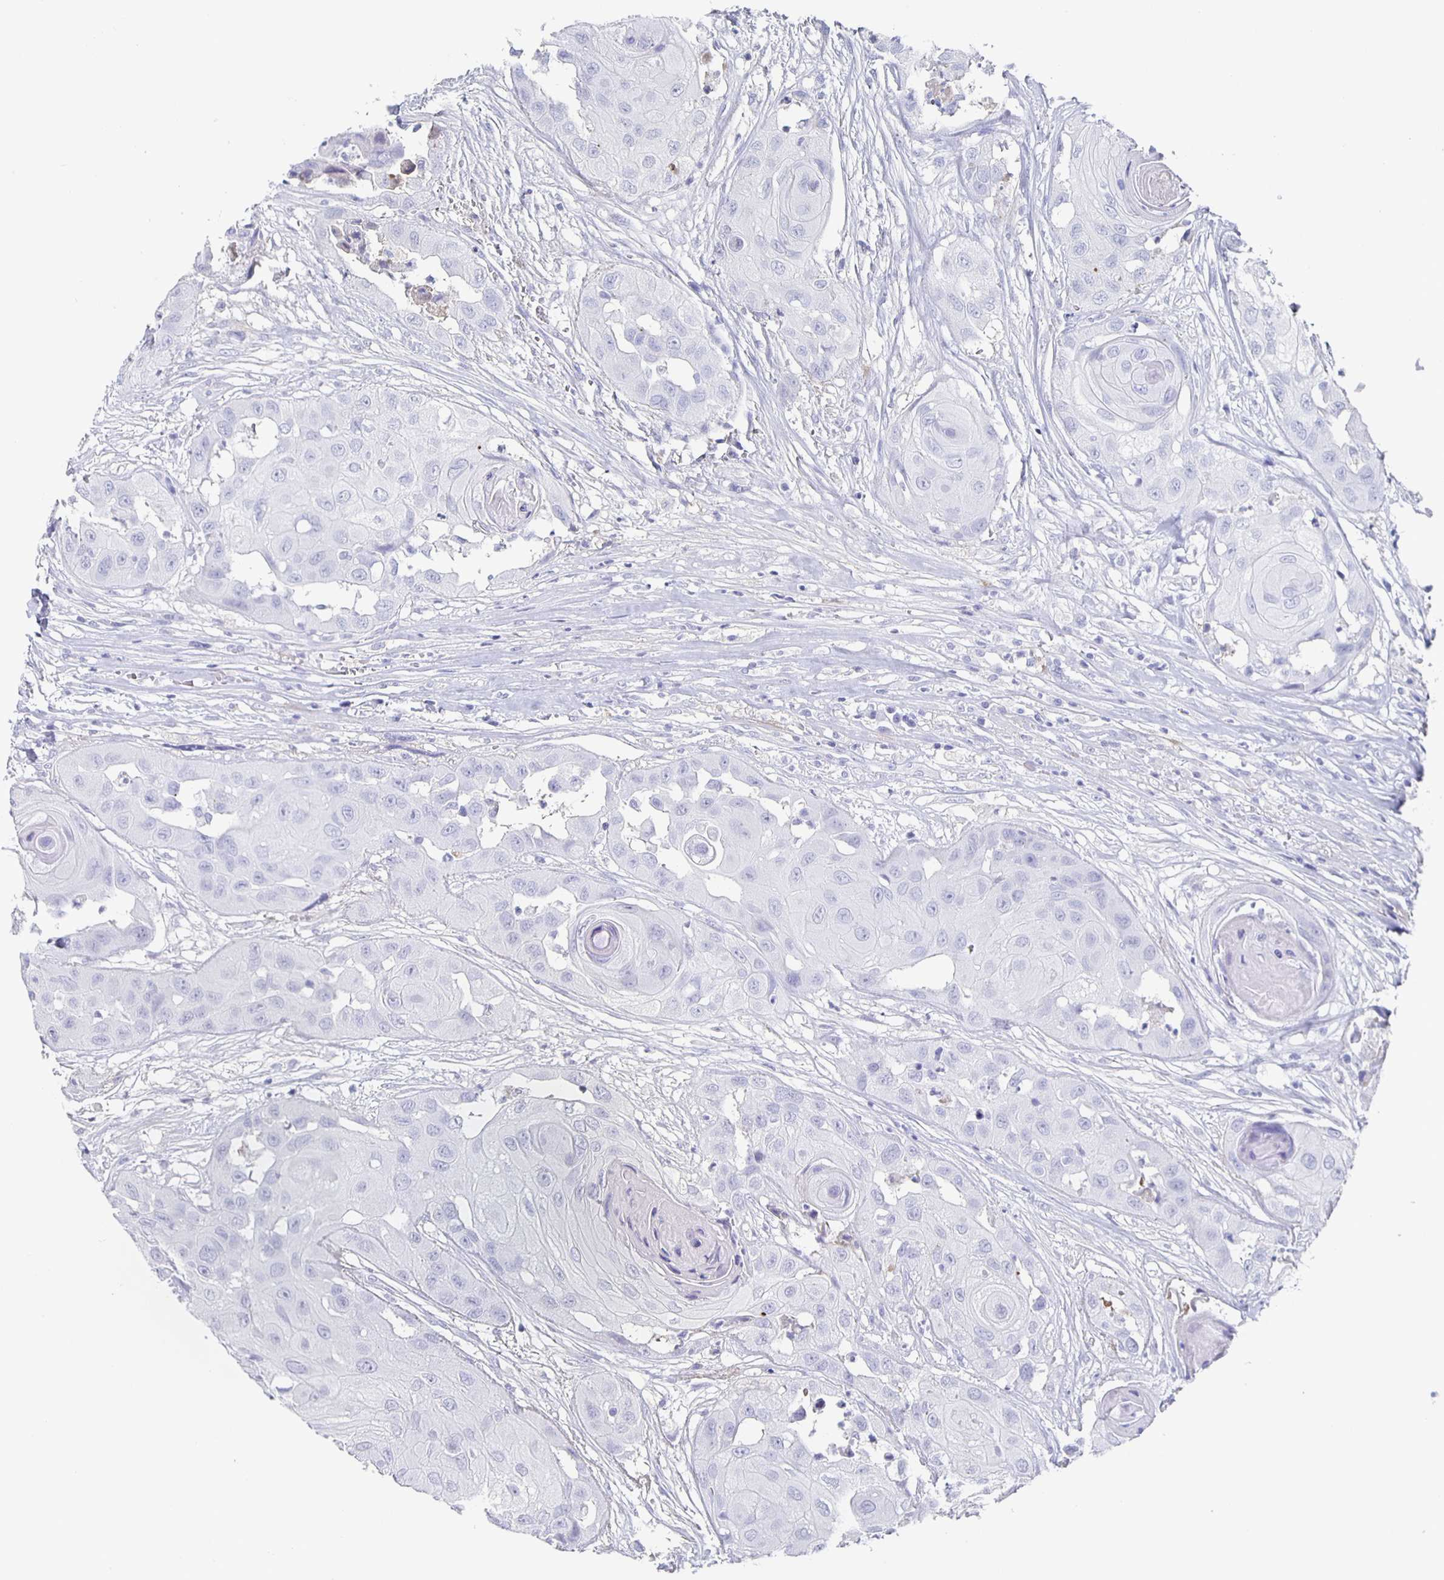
{"staining": {"intensity": "negative", "quantity": "none", "location": "none"}, "tissue": "head and neck cancer", "cell_type": "Tumor cells", "image_type": "cancer", "snomed": [{"axis": "morphology", "description": "Squamous cell carcinoma, NOS"}, {"axis": "topography", "description": "Head-Neck"}], "caption": "Immunohistochemical staining of head and neck cancer displays no significant staining in tumor cells.", "gene": "FGA", "patient": {"sex": "male", "age": 83}}